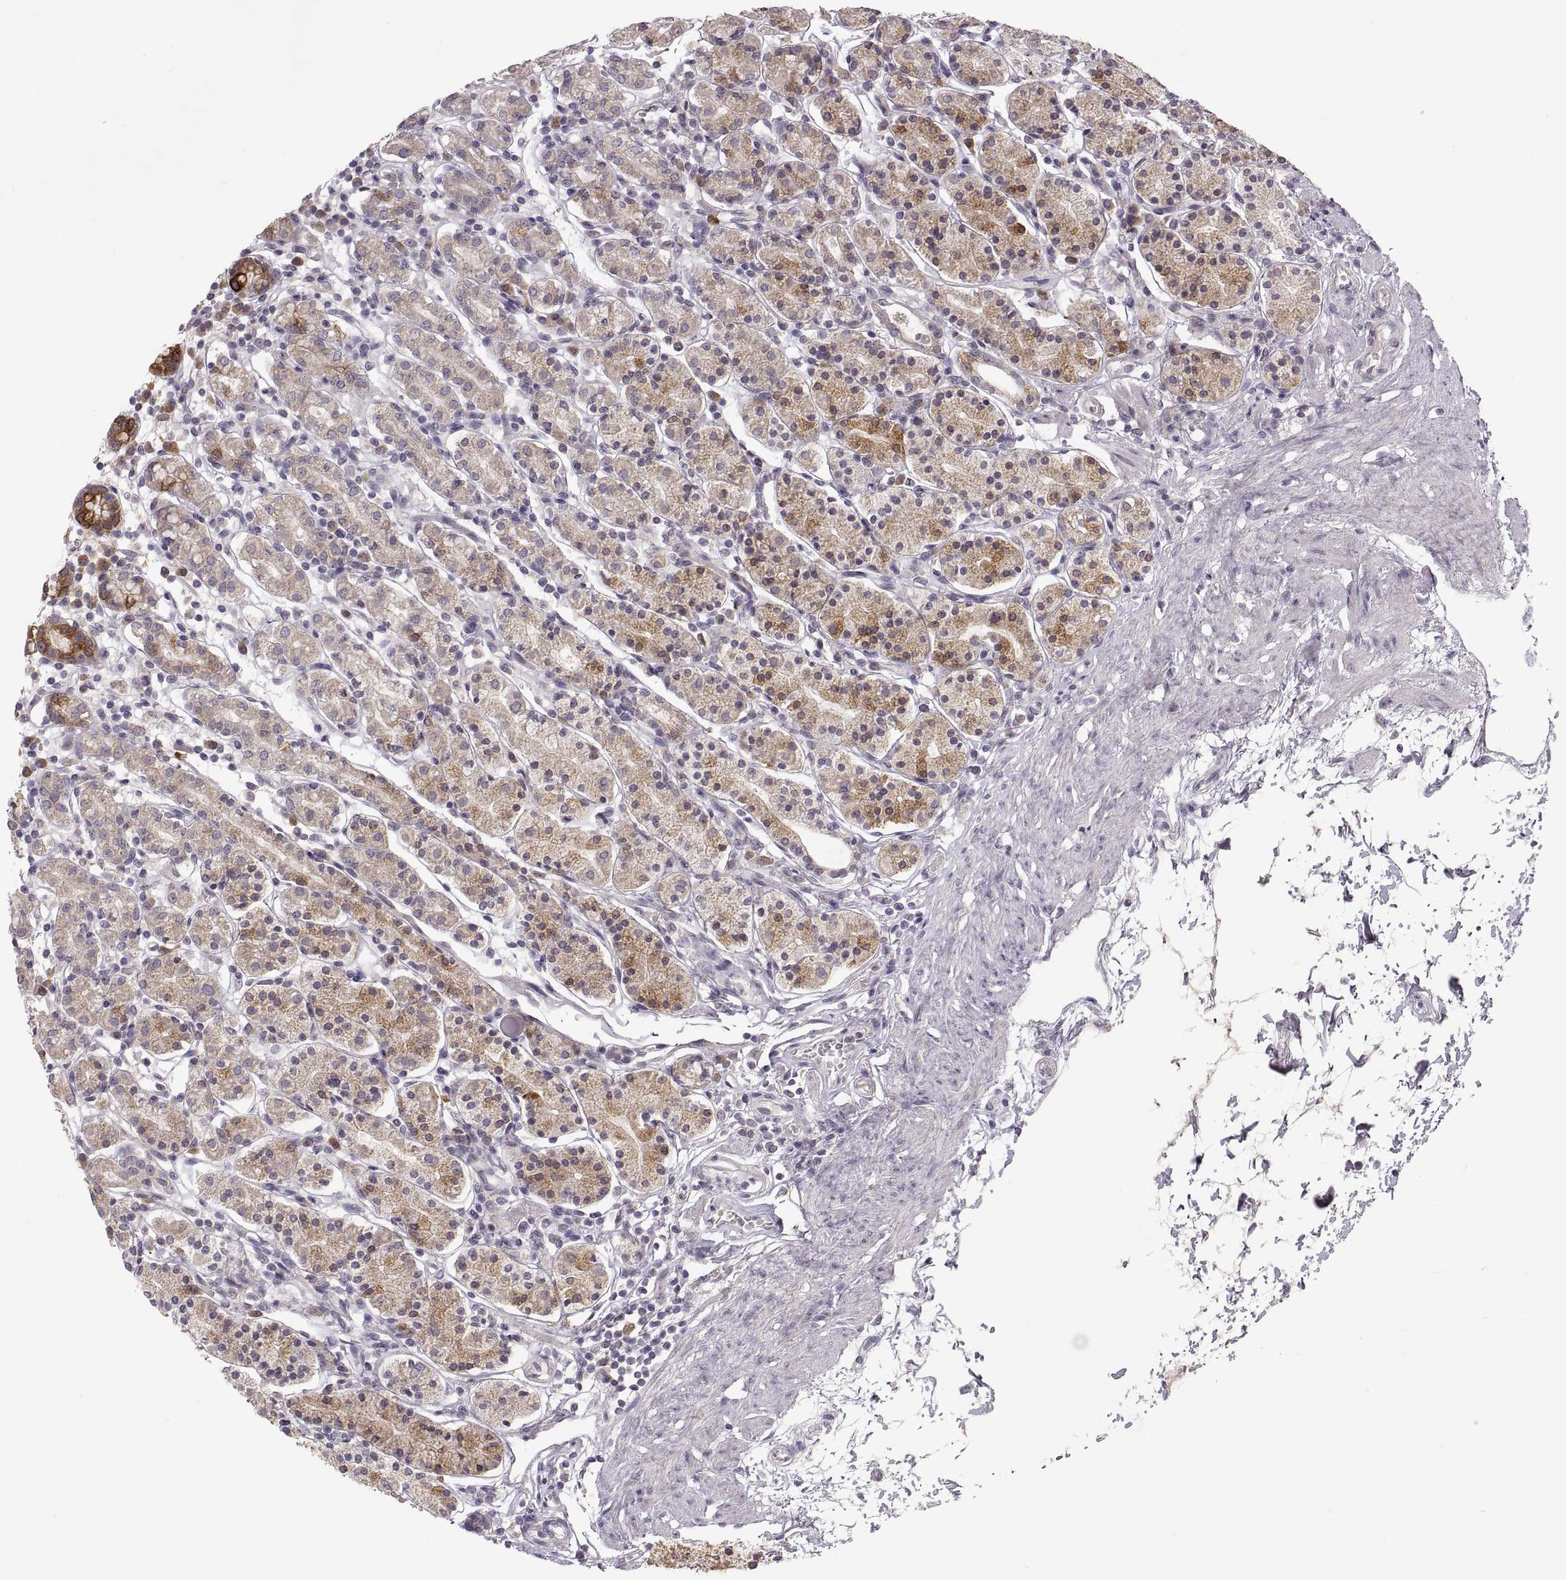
{"staining": {"intensity": "strong", "quantity": "<25%", "location": "cytoplasmic/membranous"}, "tissue": "stomach", "cell_type": "Glandular cells", "image_type": "normal", "snomed": [{"axis": "morphology", "description": "Normal tissue, NOS"}, {"axis": "topography", "description": "Stomach, upper"}, {"axis": "topography", "description": "Stomach"}], "caption": "Strong cytoplasmic/membranous staining for a protein is appreciated in about <25% of glandular cells of benign stomach using immunohistochemistry.", "gene": "HMGCR", "patient": {"sex": "male", "age": 62}}